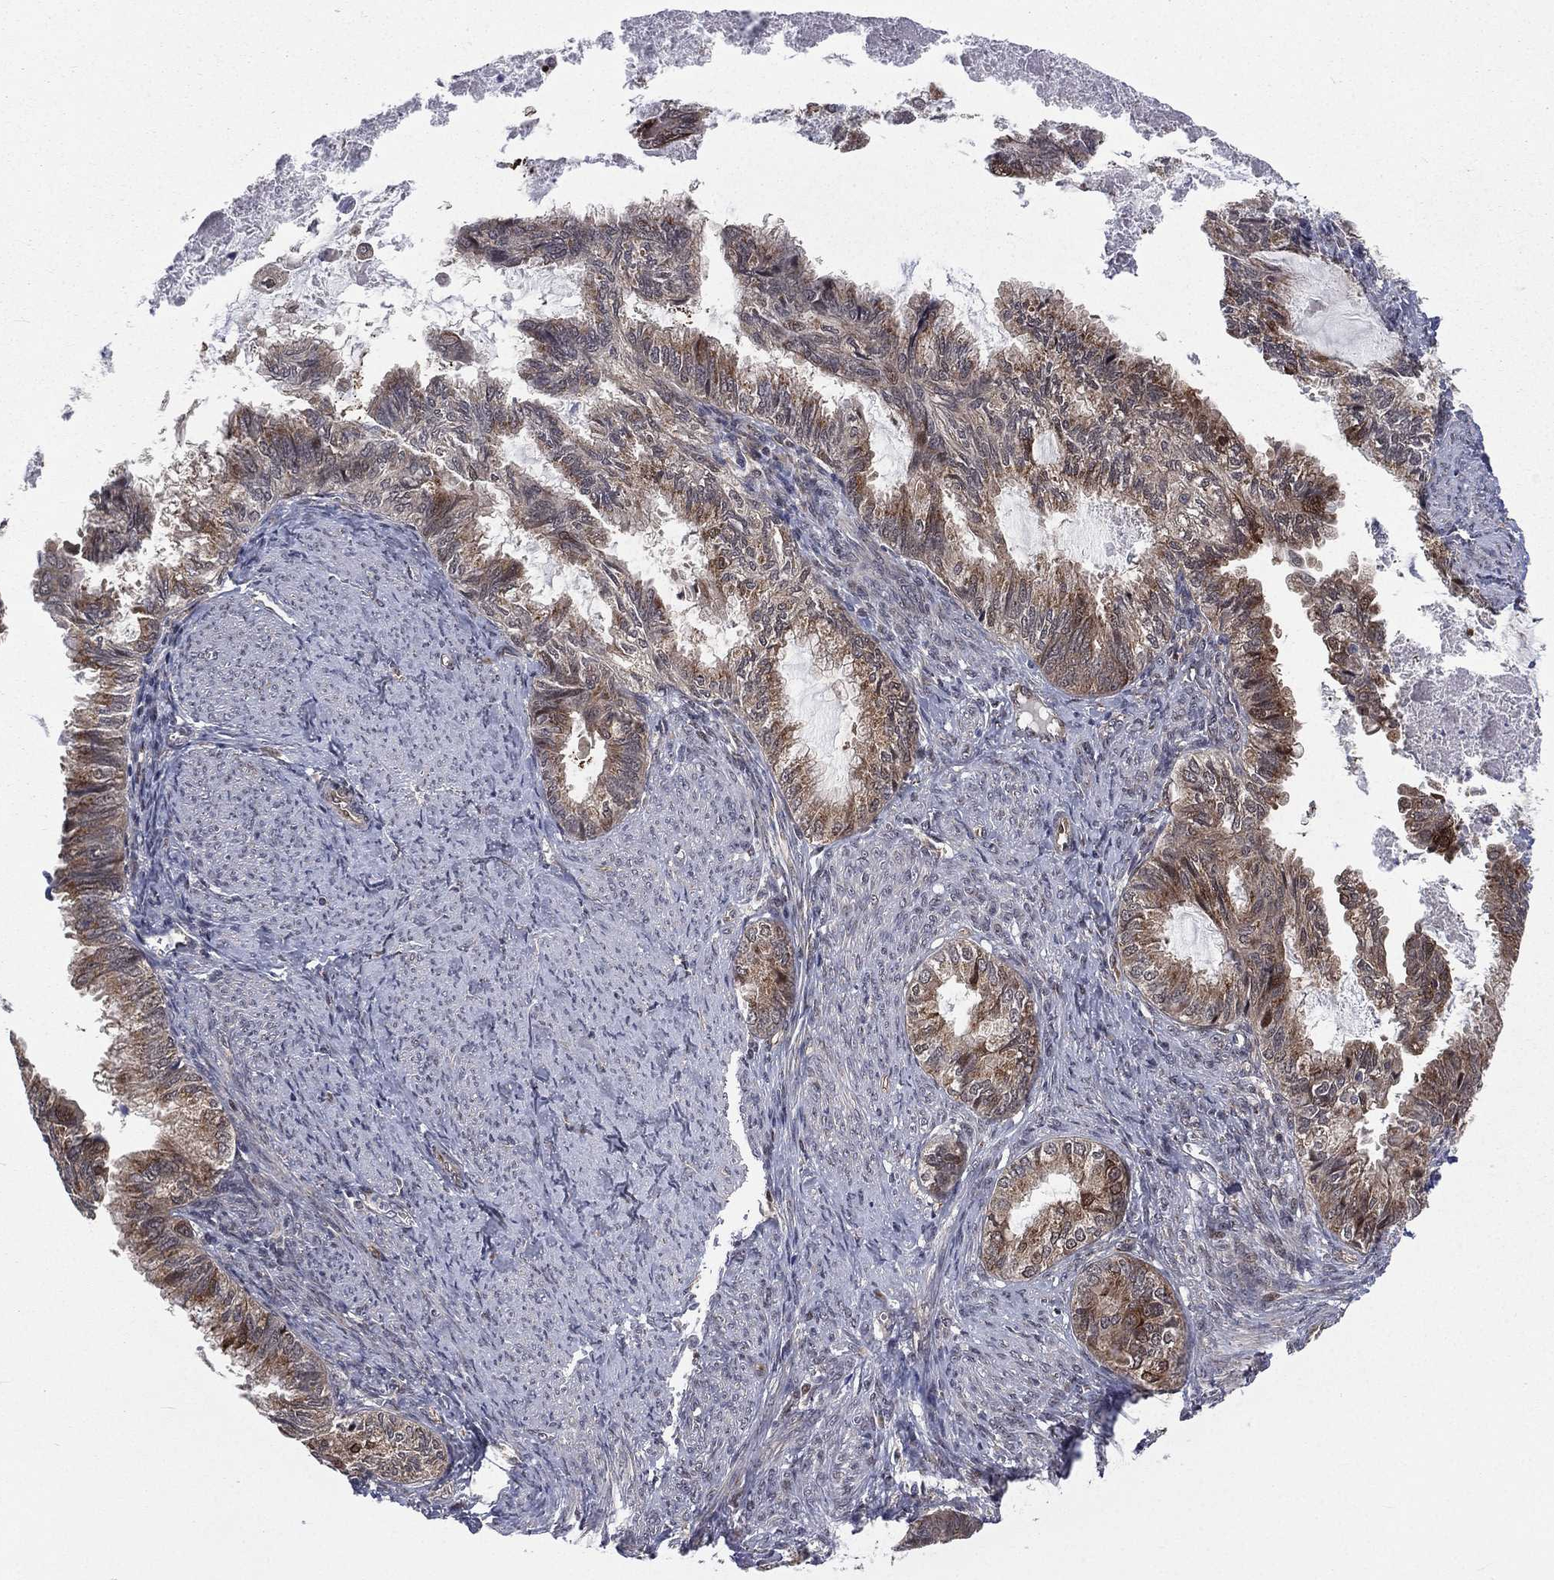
{"staining": {"intensity": "moderate", "quantity": "25%-75%", "location": "cytoplasmic/membranous"}, "tissue": "endometrial cancer", "cell_type": "Tumor cells", "image_type": "cancer", "snomed": [{"axis": "morphology", "description": "Adenocarcinoma, NOS"}, {"axis": "topography", "description": "Endometrium"}], "caption": "This micrograph demonstrates endometrial cancer (adenocarcinoma) stained with immunohistochemistry to label a protein in brown. The cytoplasmic/membranous of tumor cells show moderate positivity for the protein. Nuclei are counter-stained blue.", "gene": "ARL3", "patient": {"sex": "female", "age": 86}}